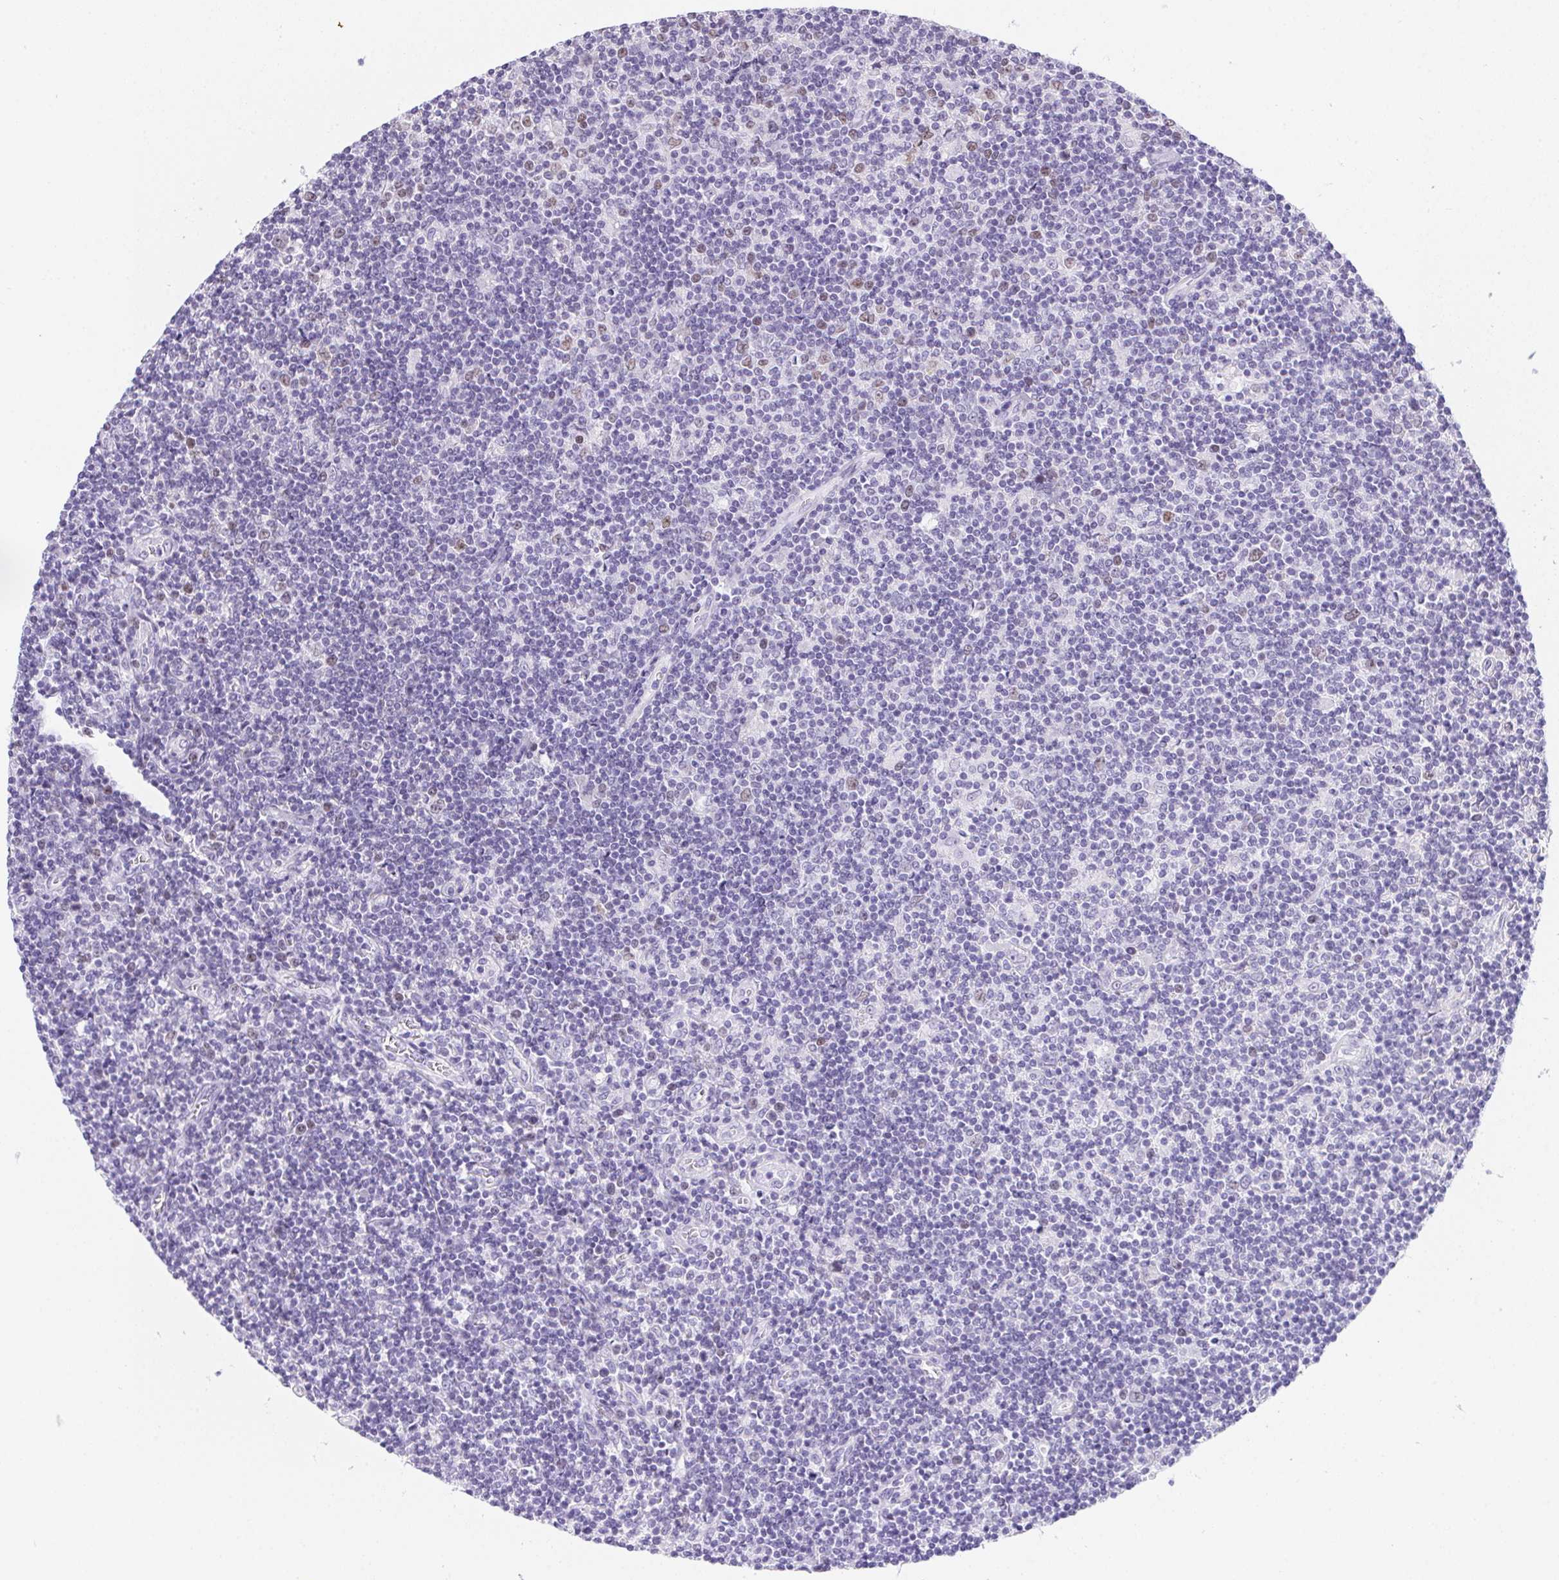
{"staining": {"intensity": "weak", "quantity": "<25%", "location": "nuclear"}, "tissue": "lymphoma", "cell_type": "Tumor cells", "image_type": "cancer", "snomed": [{"axis": "morphology", "description": "Hodgkin's disease, NOS"}, {"axis": "topography", "description": "Lymph node"}], "caption": "Protein analysis of lymphoma reveals no significant positivity in tumor cells.", "gene": "HELLS", "patient": {"sex": "male", "age": 40}}